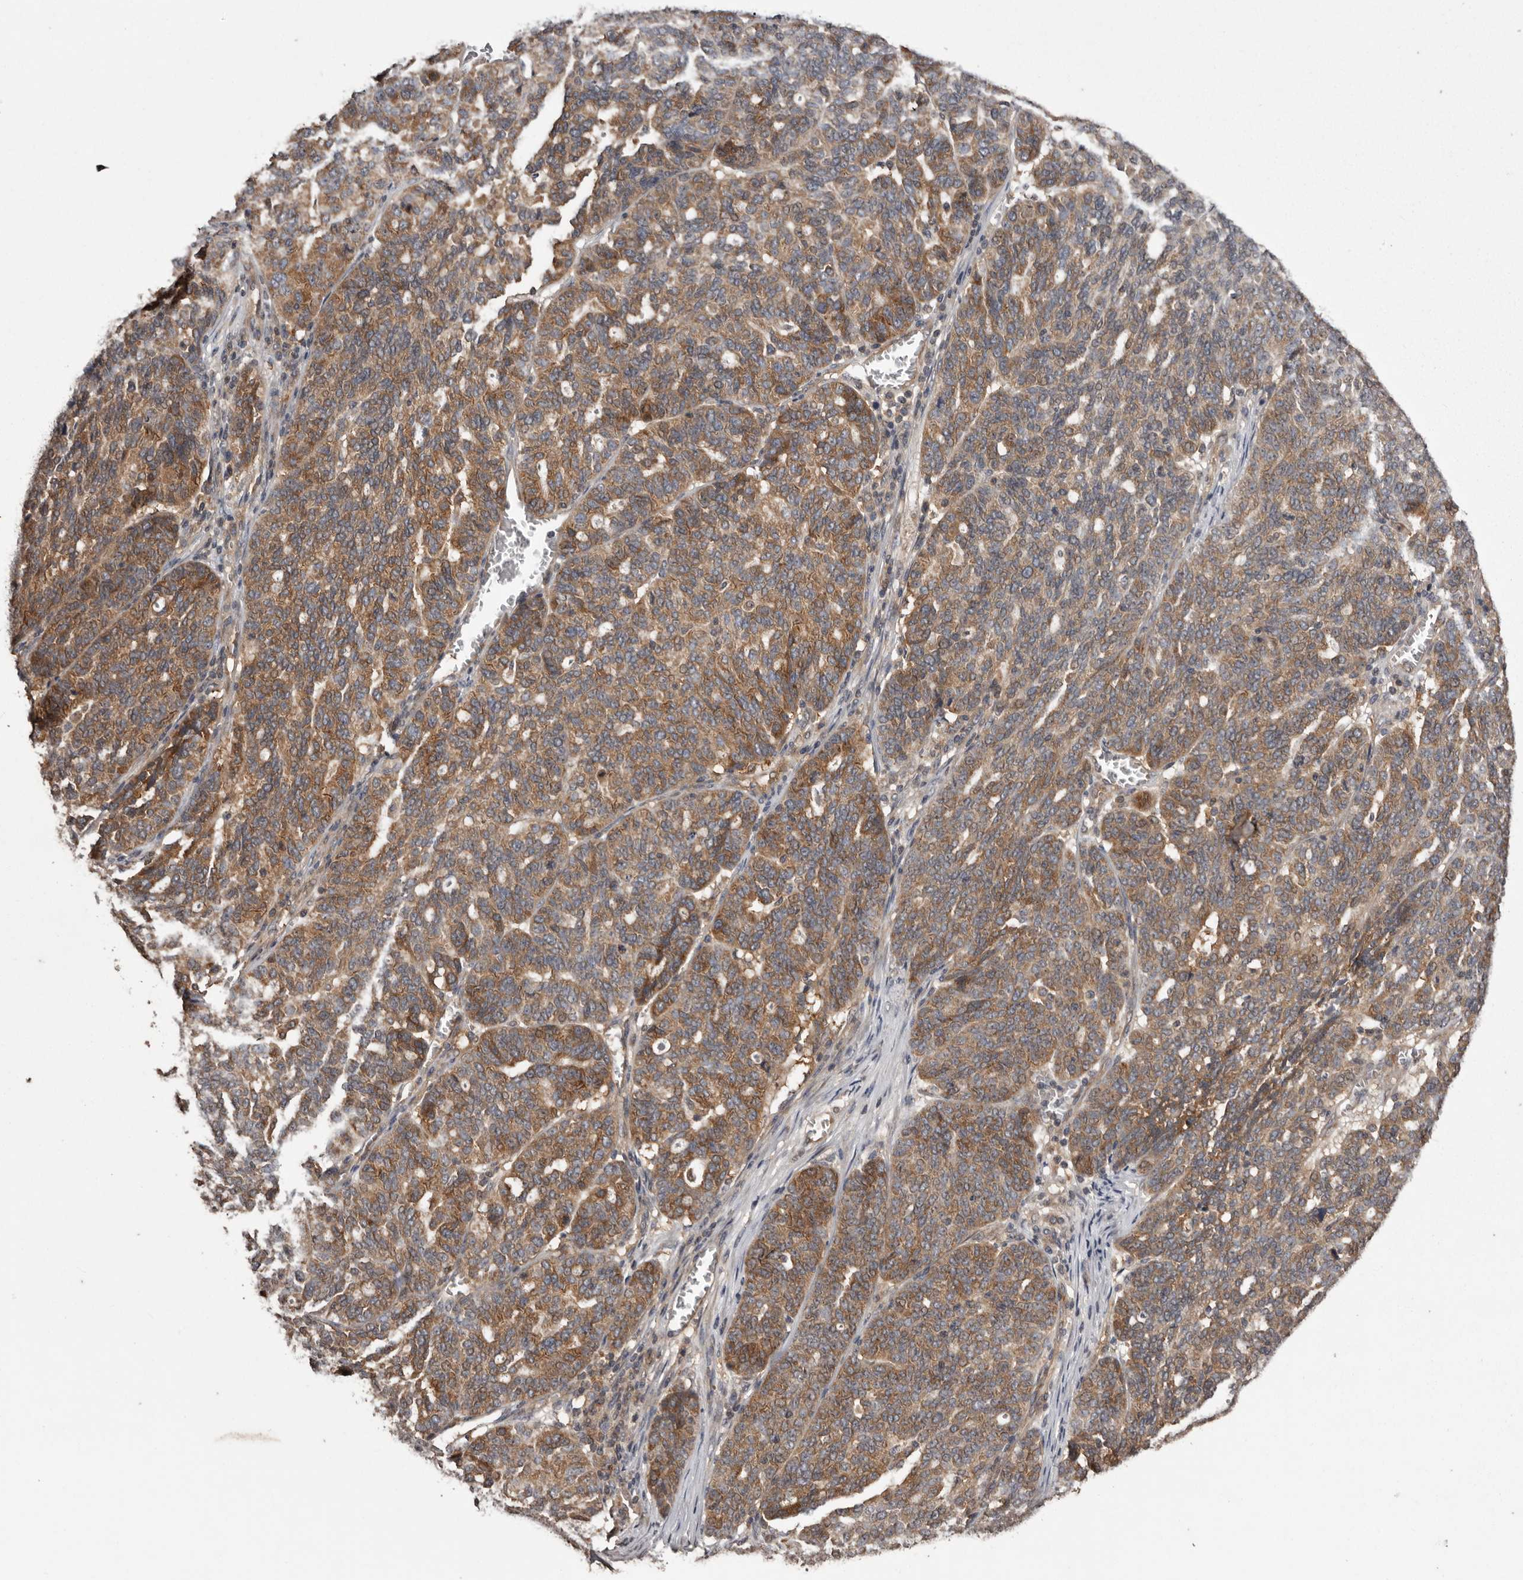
{"staining": {"intensity": "moderate", "quantity": ">75%", "location": "cytoplasmic/membranous"}, "tissue": "ovarian cancer", "cell_type": "Tumor cells", "image_type": "cancer", "snomed": [{"axis": "morphology", "description": "Cystadenocarcinoma, serous, NOS"}, {"axis": "topography", "description": "Ovary"}], "caption": "A high-resolution photomicrograph shows immunohistochemistry staining of ovarian cancer (serous cystadenocarcinoma), which demonstrates moderate cytoplasmic/membranous expression in approximately >75% of tumor cells.", "gene": "DARS1", "patient": {"sex": "female", "age": 59}}